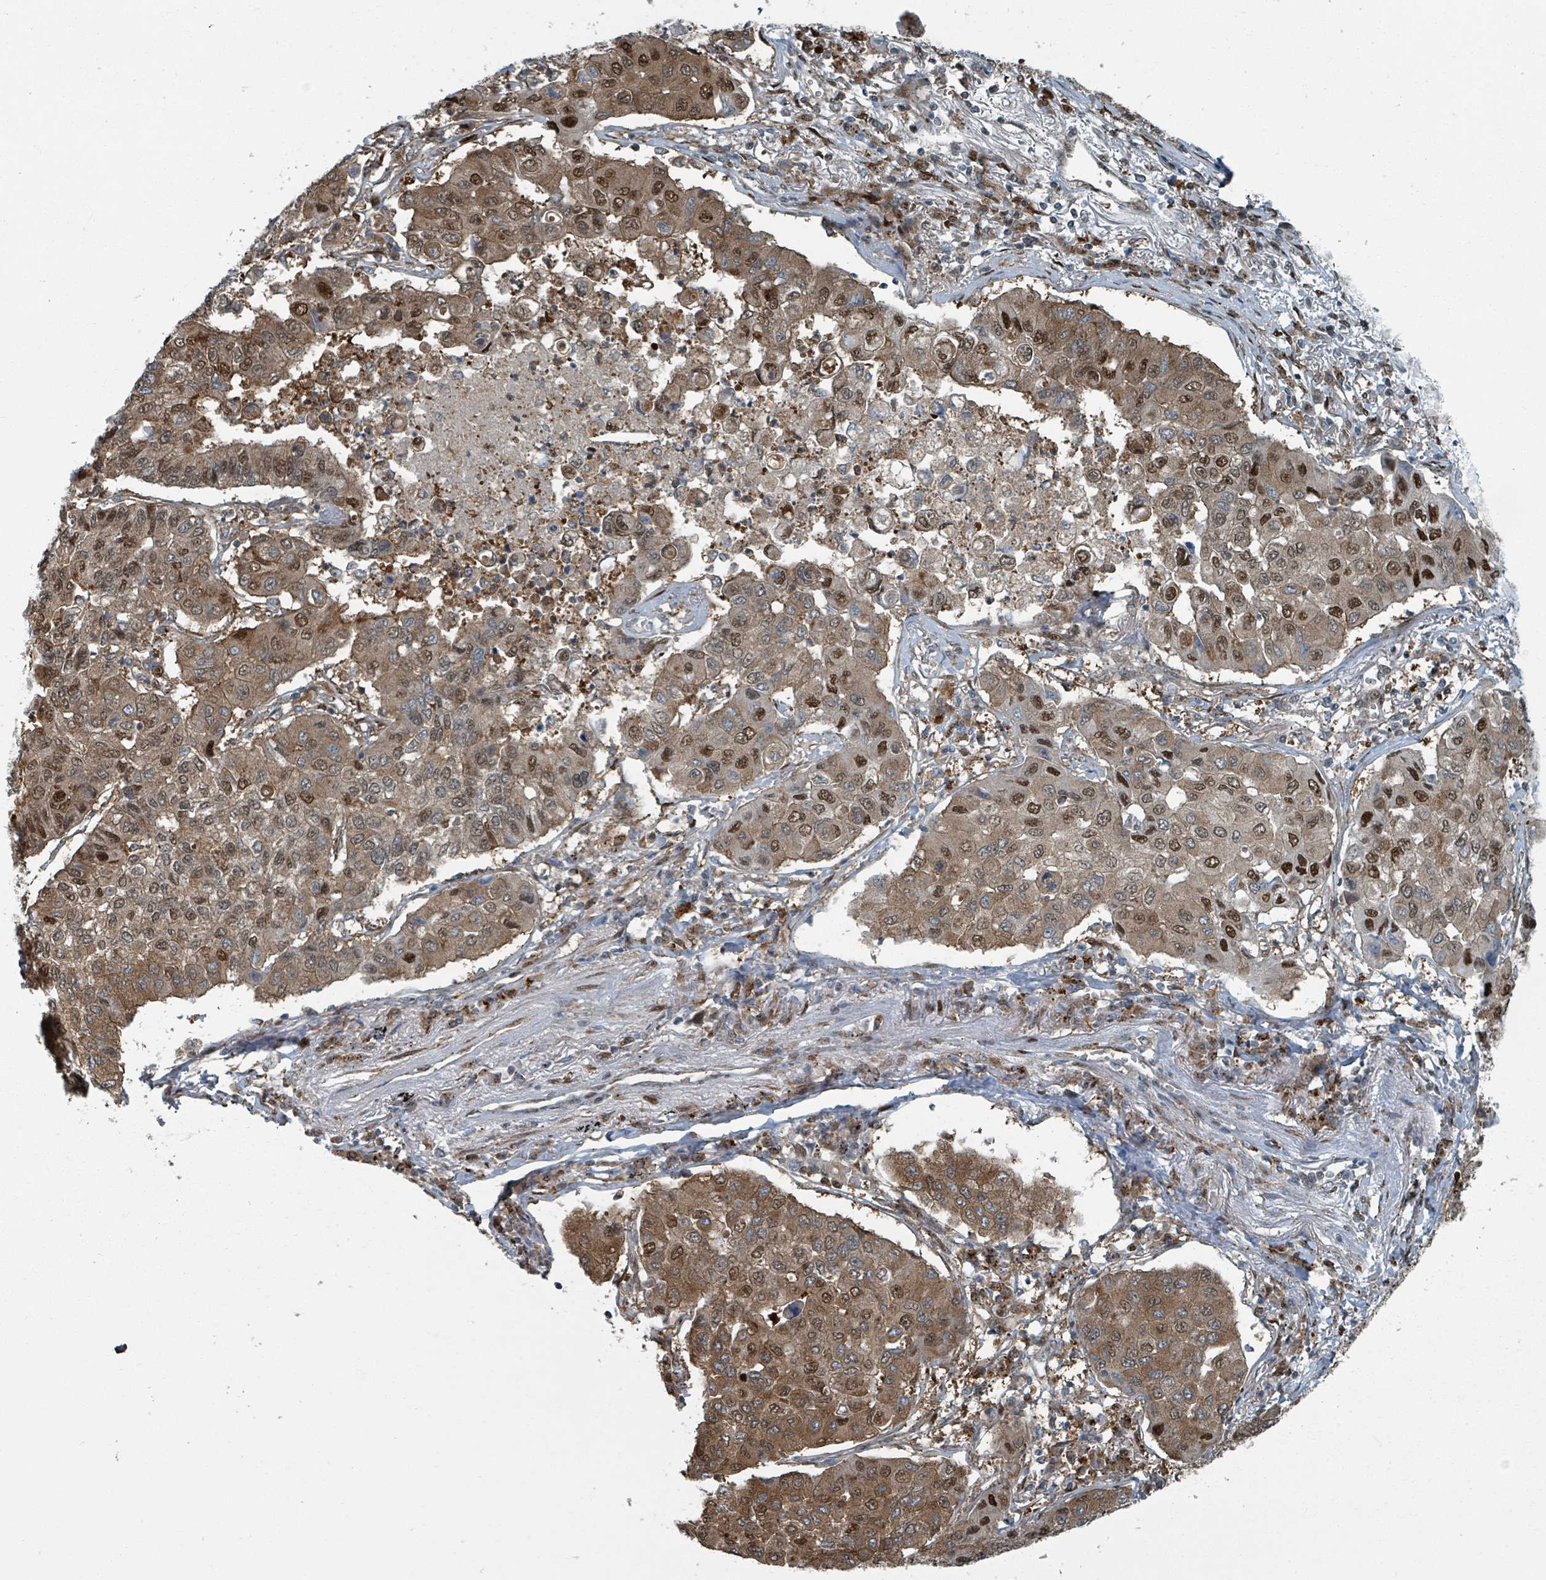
{"staining": {"intensity": "moderate", "quantity": ">75%", "location": "cytoplasmic/membranous,nuclear"}, "tissue": "lung cancer", "cell_type": "Tumor cells", "image_type": "cancer", "snomed": [{"axis": "morphology", "description": "Squamous cell carcinoma, NOS"}, {"axis": "topography", "description": "Lung"}], "caption": "Lung cancer (squamous cell carcinoma) stained with a protein marker reveals moderate staining in tumor cells.", "gene": "RHPN2", "patient": {"sex": "male", "age": 74}}